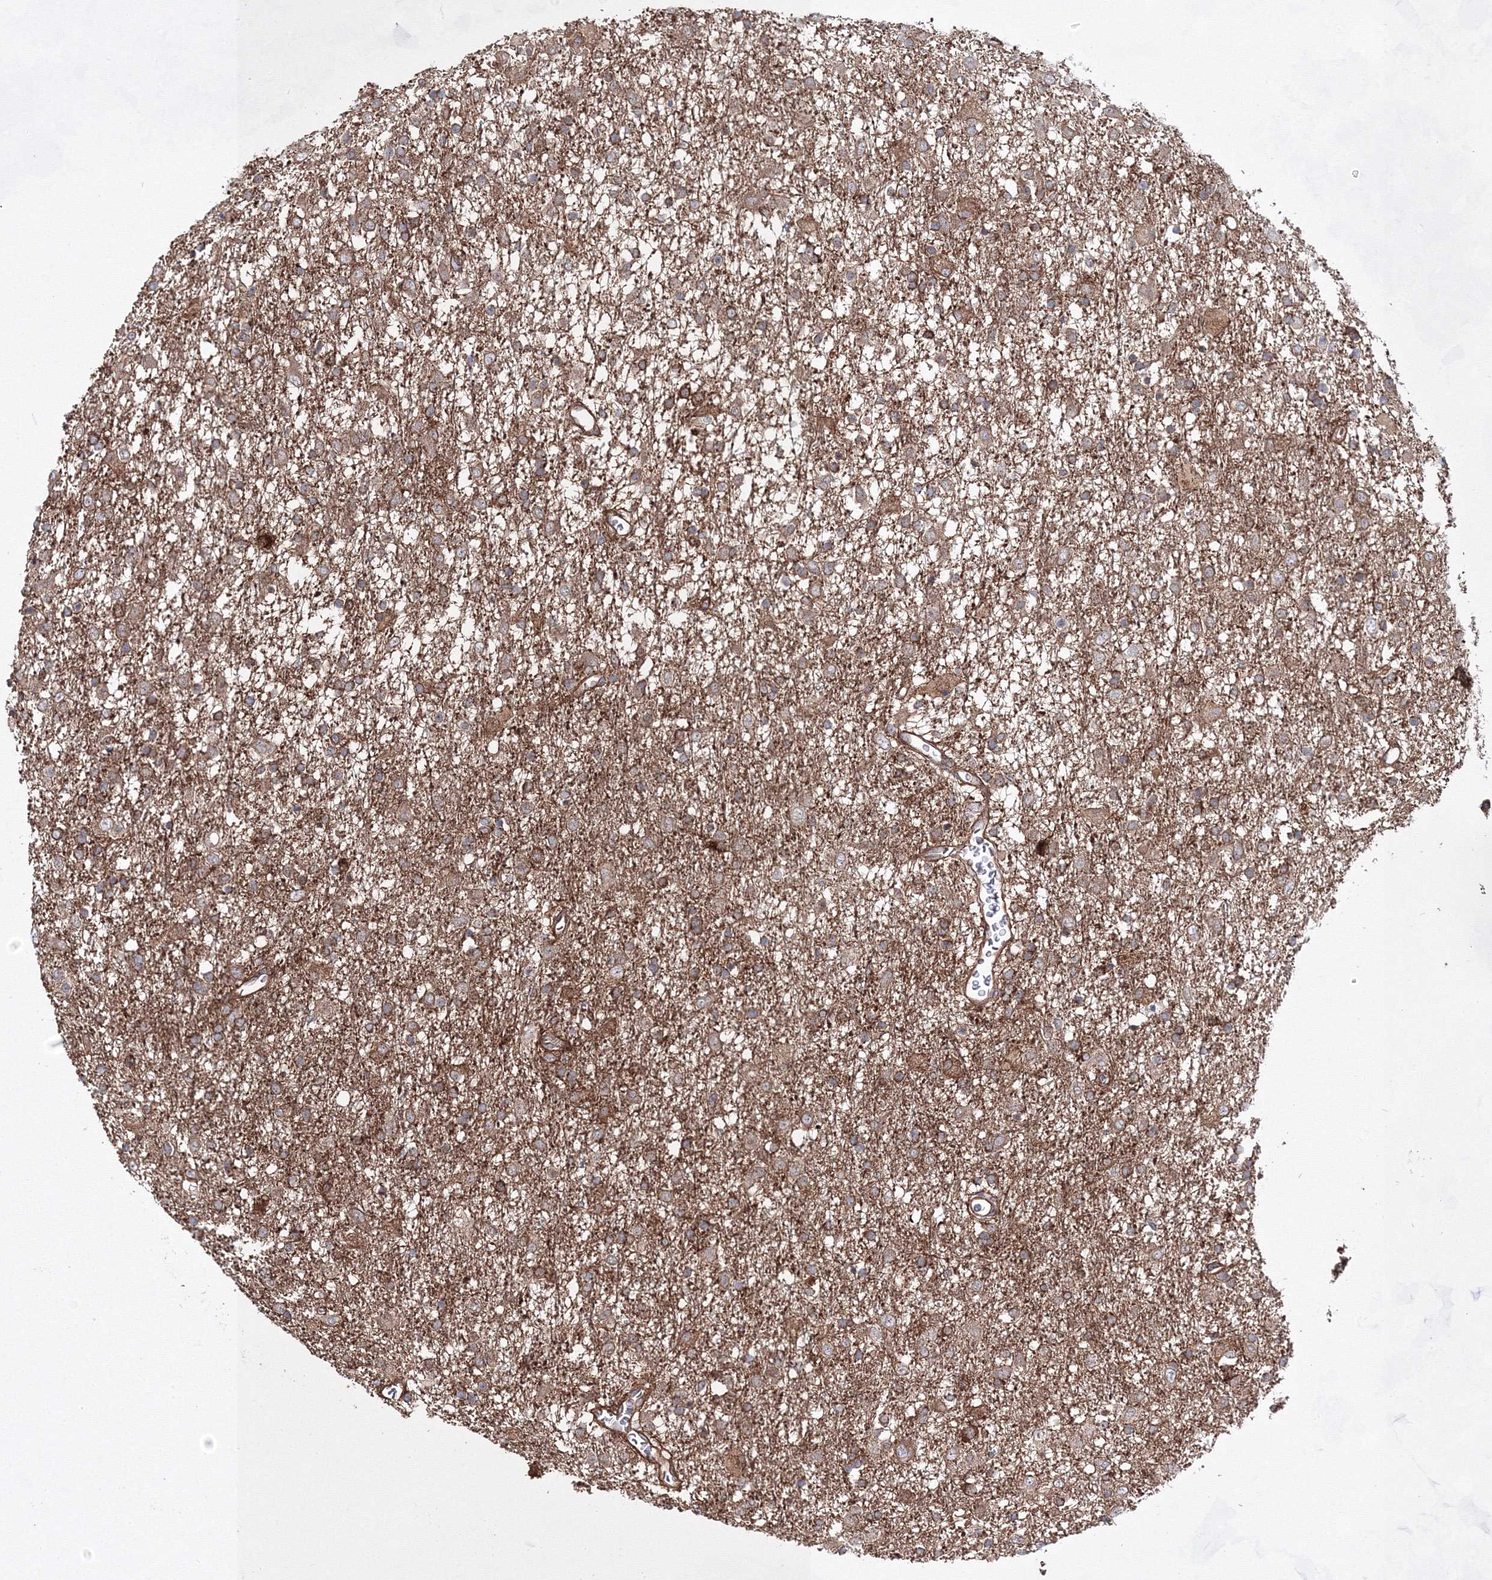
{"staining": {"intensity": "moderate", "quantity": "25%-75%", "location": "cytoplasmic/membranous"}, "tissue": "glioma", "cell_type": "Tumor cells", "image_type": "cancer", "snomed": [{"axis": "morphology", "description": "Glioma, malignant, Low grade"}, {"axis": "topography", "description": "Brain"}], "caption": "DAB immunohistochemical staining of malignant low-grade glioma shows moderate cytoplasmic/membranous protein positivity in about 25%-75% of tumor cells.", "gene": "EXOC6", "patient": {"sex": "male", "age": 65}}